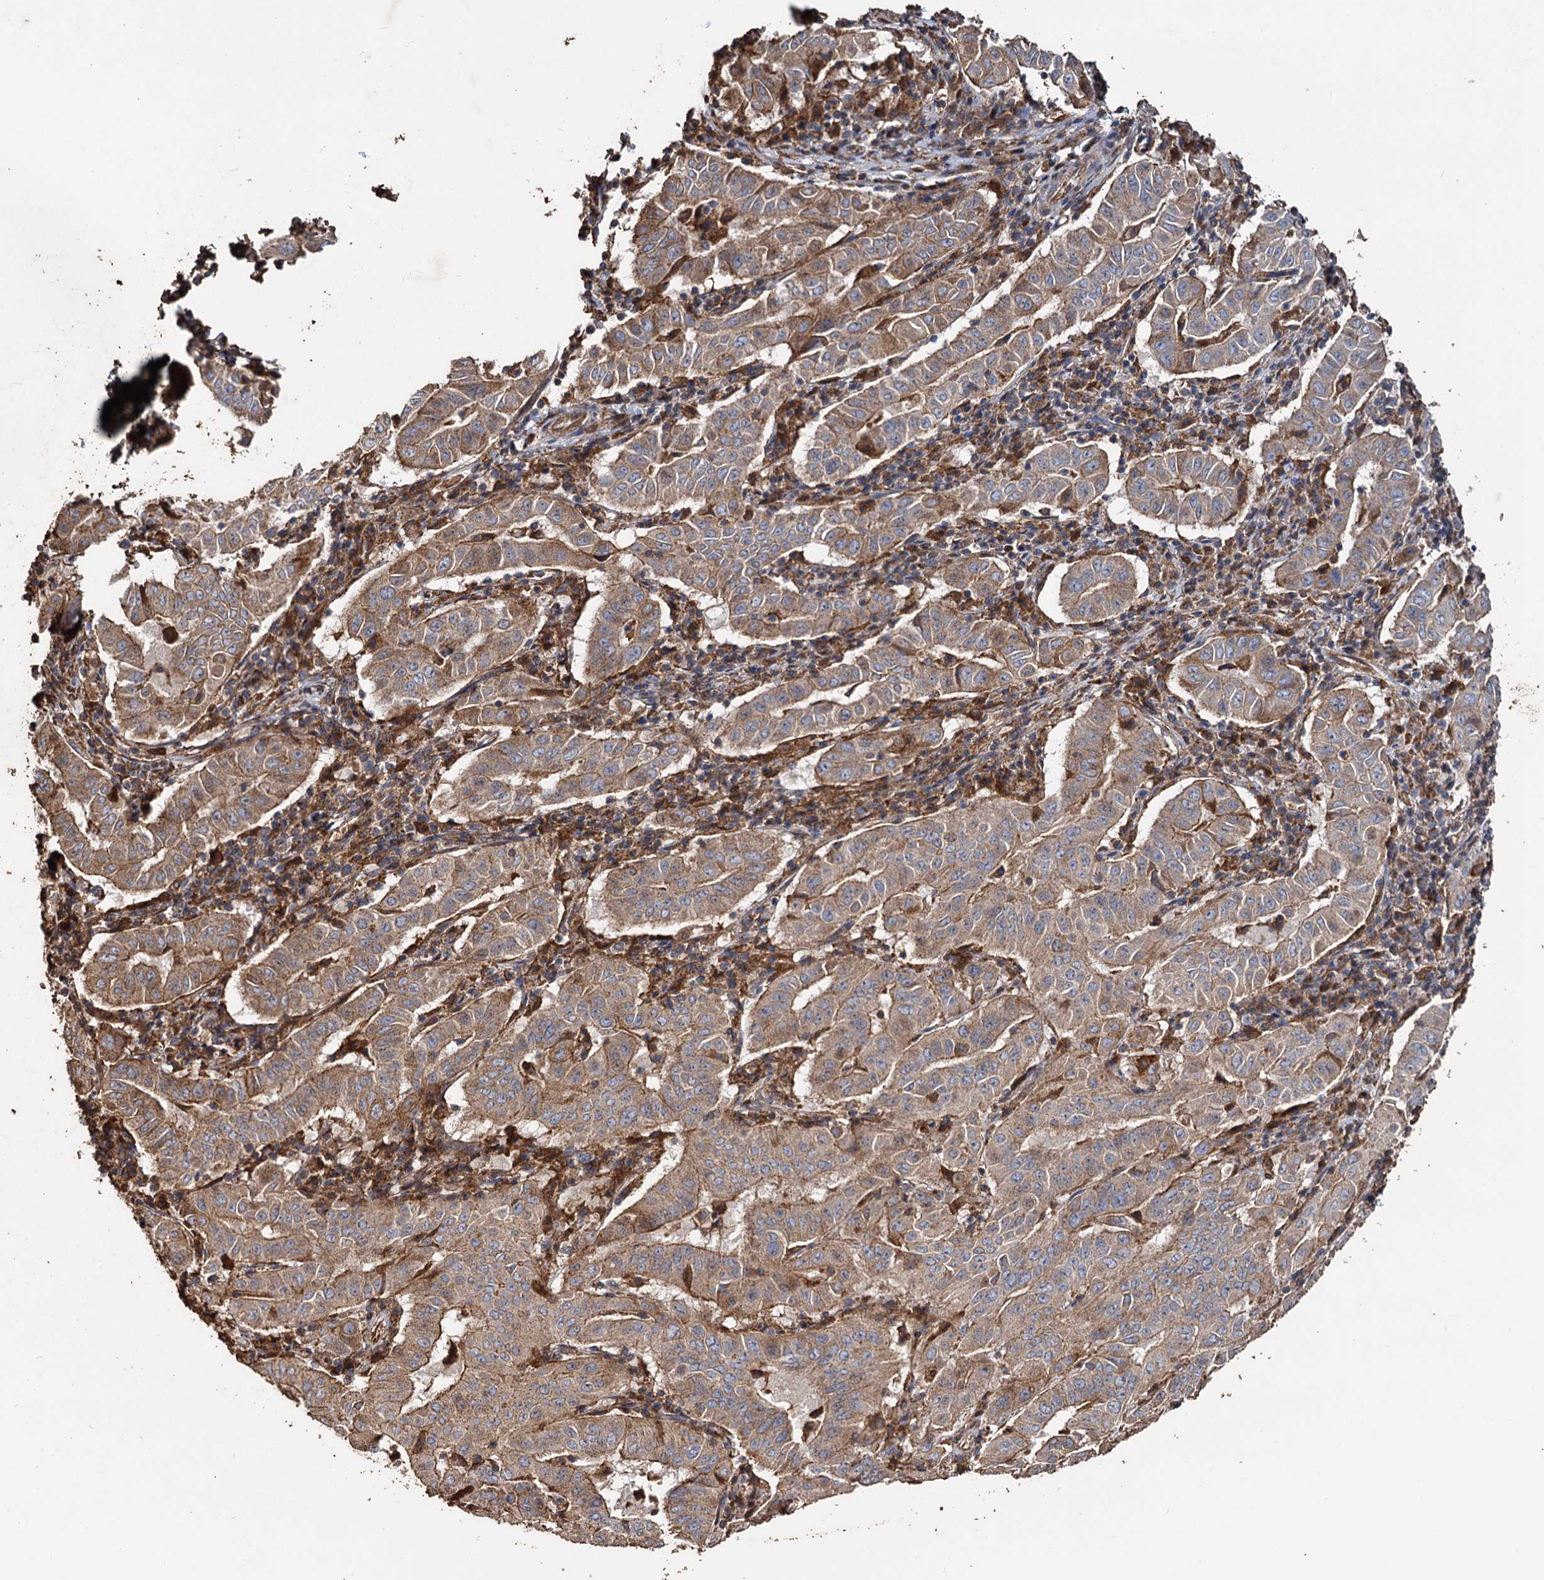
{"staining": {"intensity": "moderate", "quantity": "25%-75%", "location": "cytoplasmic/membranous"}, "tissue": "pancreatic cancer", "cell_type": "Tumor cells", "image_type": "cancer", "snomed": [{"axis": "morphology", "description": "Adenocarcinoma, NOS"}, {"axis": "topography", "description": "Pancreas"}], "caption": "This is a micrograph of IHC staining of pancreatic cancer (adenocarcinoma), which shows moderate expression in the cytoplasmic/membranous of tumor cells.", "gene": "NOTCH2NLA", "patient": {"sex": "male", "age": 63}}